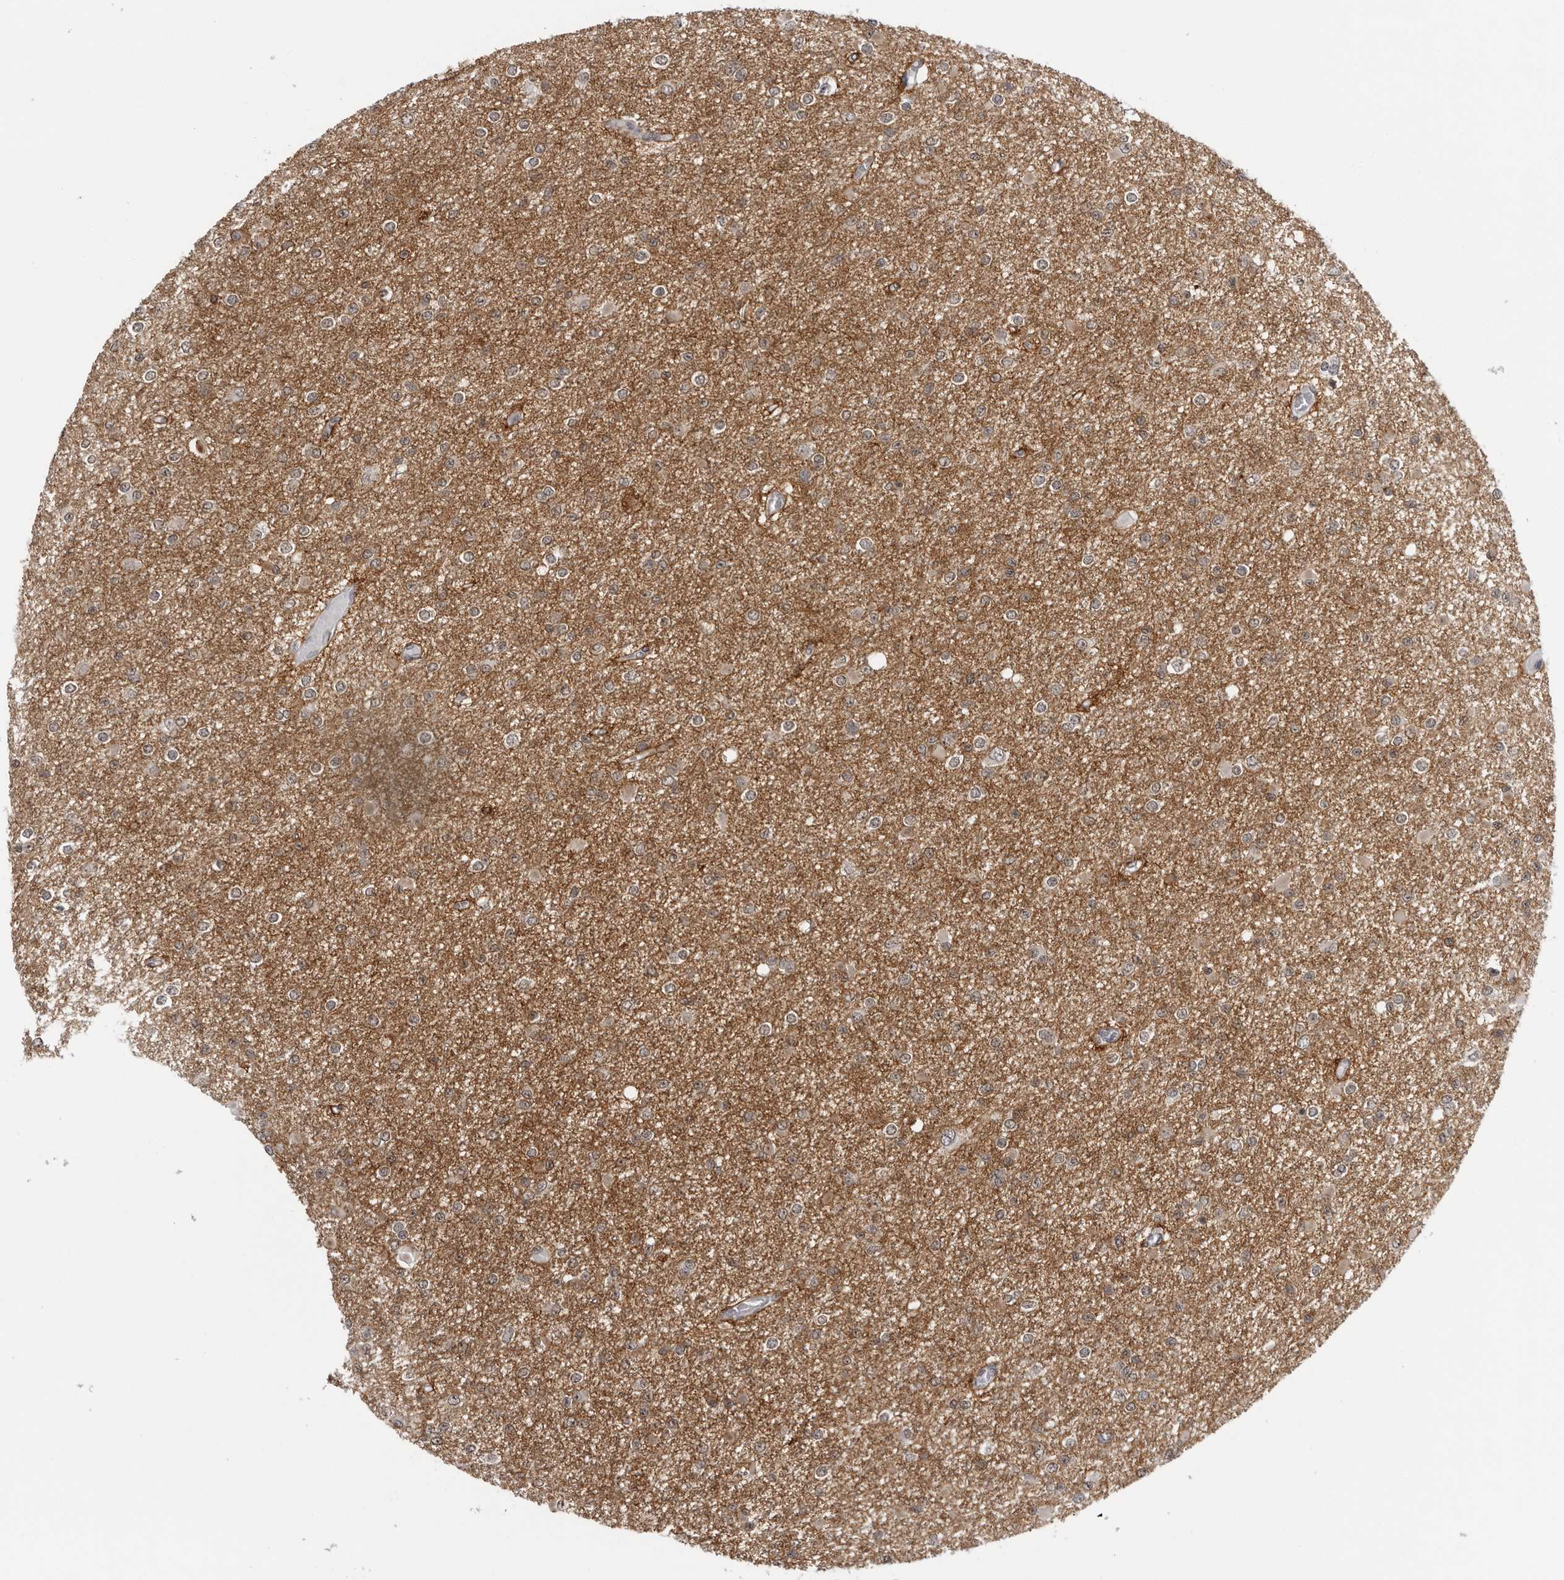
{"staining": {"intensity": "negative", "quantity": "none", "location": "none"}, "tissue": "glioma", "cell_type": "Tumor cells", "image_type": "cancer", "snomed": [{"axis": "morphology", "description": "Glioma, malignant, Low grade"}, {"axis": "topography", "description": "Brain"}], "caption": "Protein analysis of glioma shows no significant positivity in tumor cells.", "gene": "HEPACAM", "patient": {"sex": "female", "age": 22}}